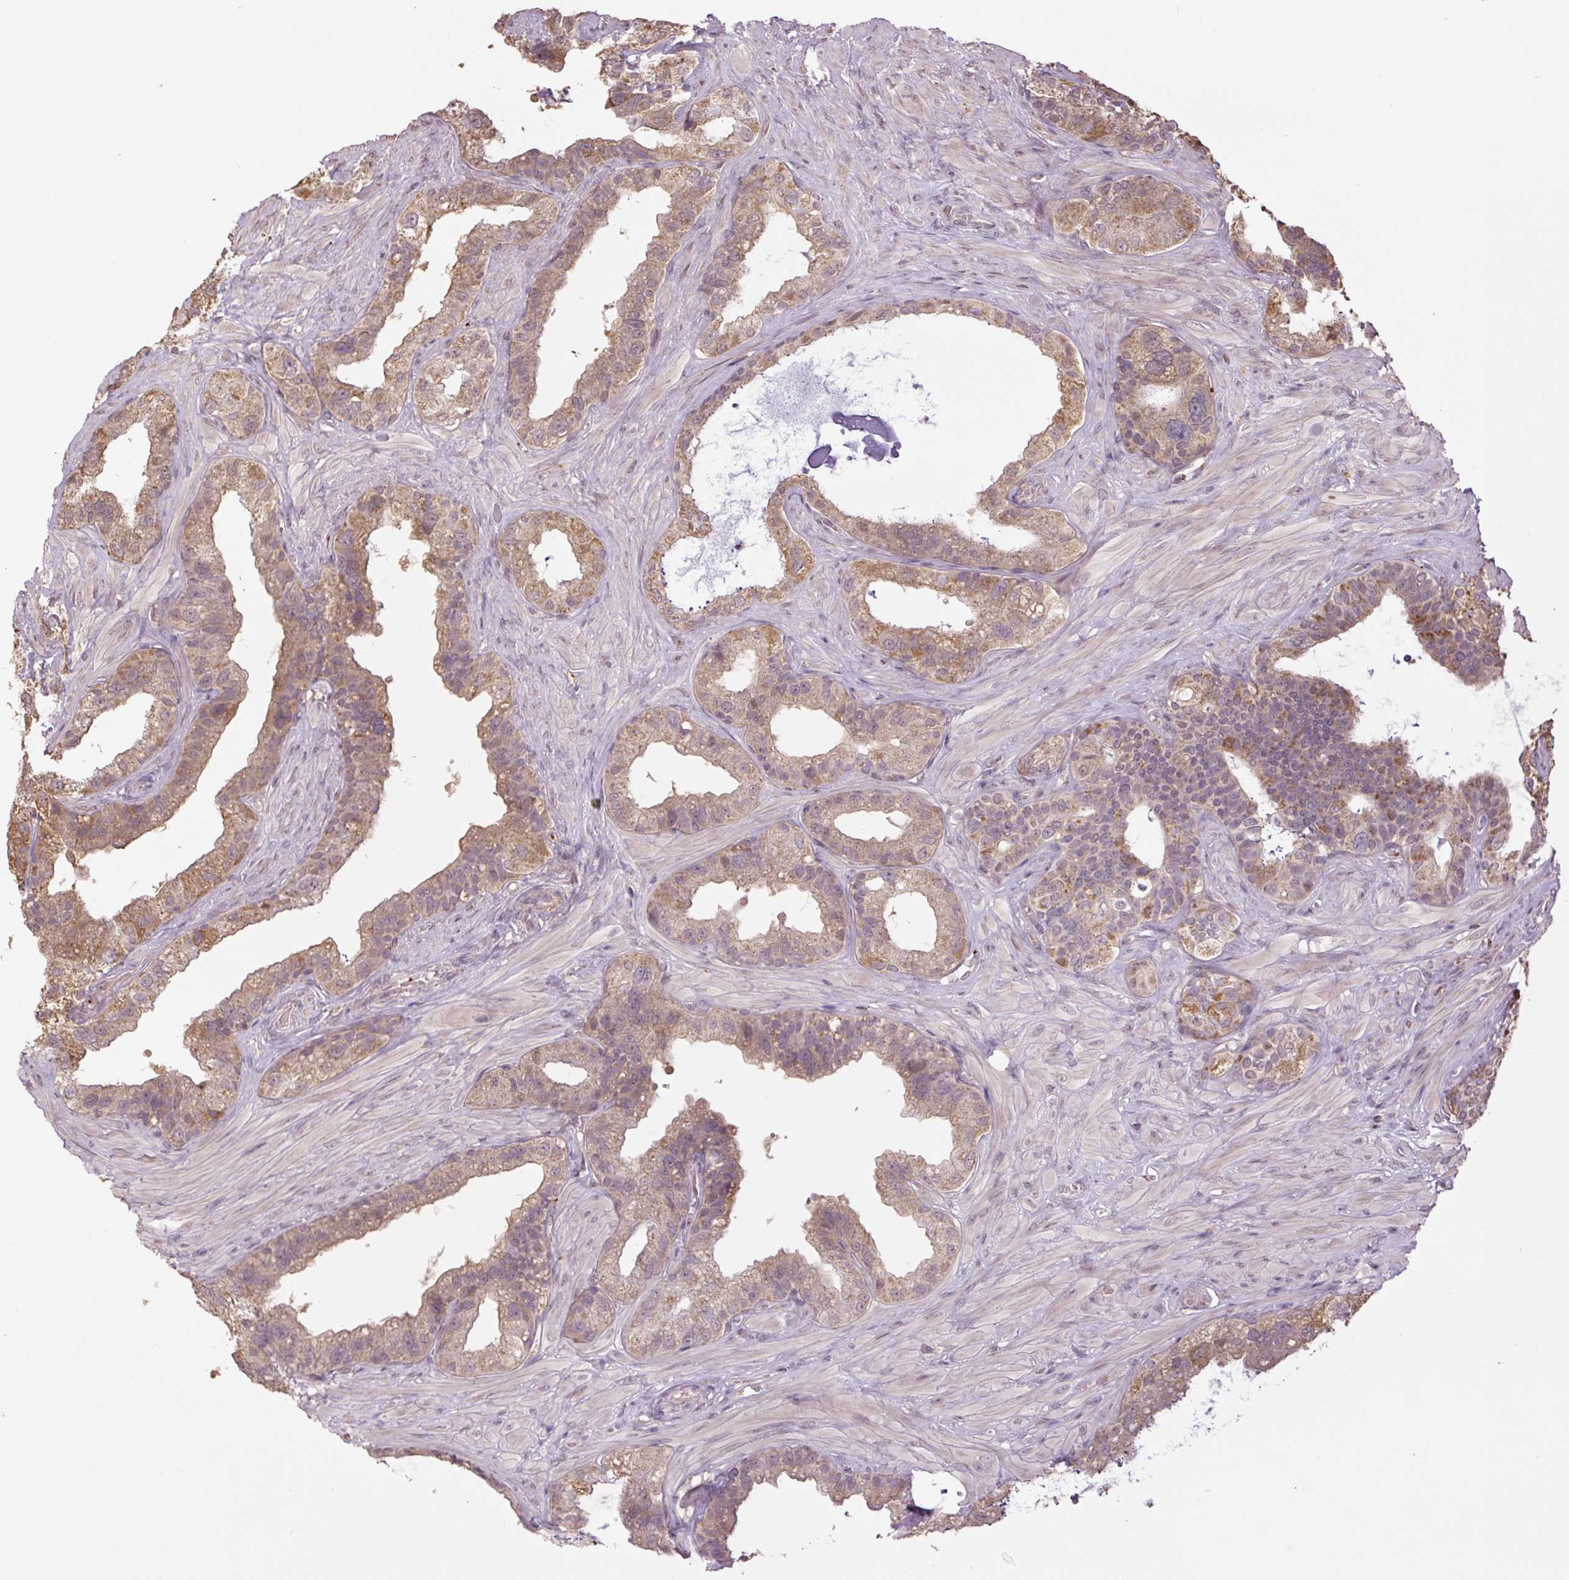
{"staining": {"intensity": "weak", "quantity": ">75%", "location": "cytoplasmic/membranous"}, "tissue": "seminal vesicle", "cell_type": "Glandular cells", "image_type": "normal", "snomed": [{"axis": "morphology", "description": "Normal tissue, NOS"}, {"axis": "topography", "description": "Seminal veicle"}, {"axis": "topography", "description": "Peripheral nerve tissue"}], "caption": "Immunohistochemical staining of benign seminal vesicle demonstrates low levels of weak cytoplasmic/membranous expression in approximately >75% of glandular cells. The staining is performed using DAB (3,3'-diaminobenzidine) brown chromogen to label protein expression. The nuclei are counter-stained blue using hematoxylin.", "gene": "TMEM160", "patient": {"sex": "male", "age": 76}}